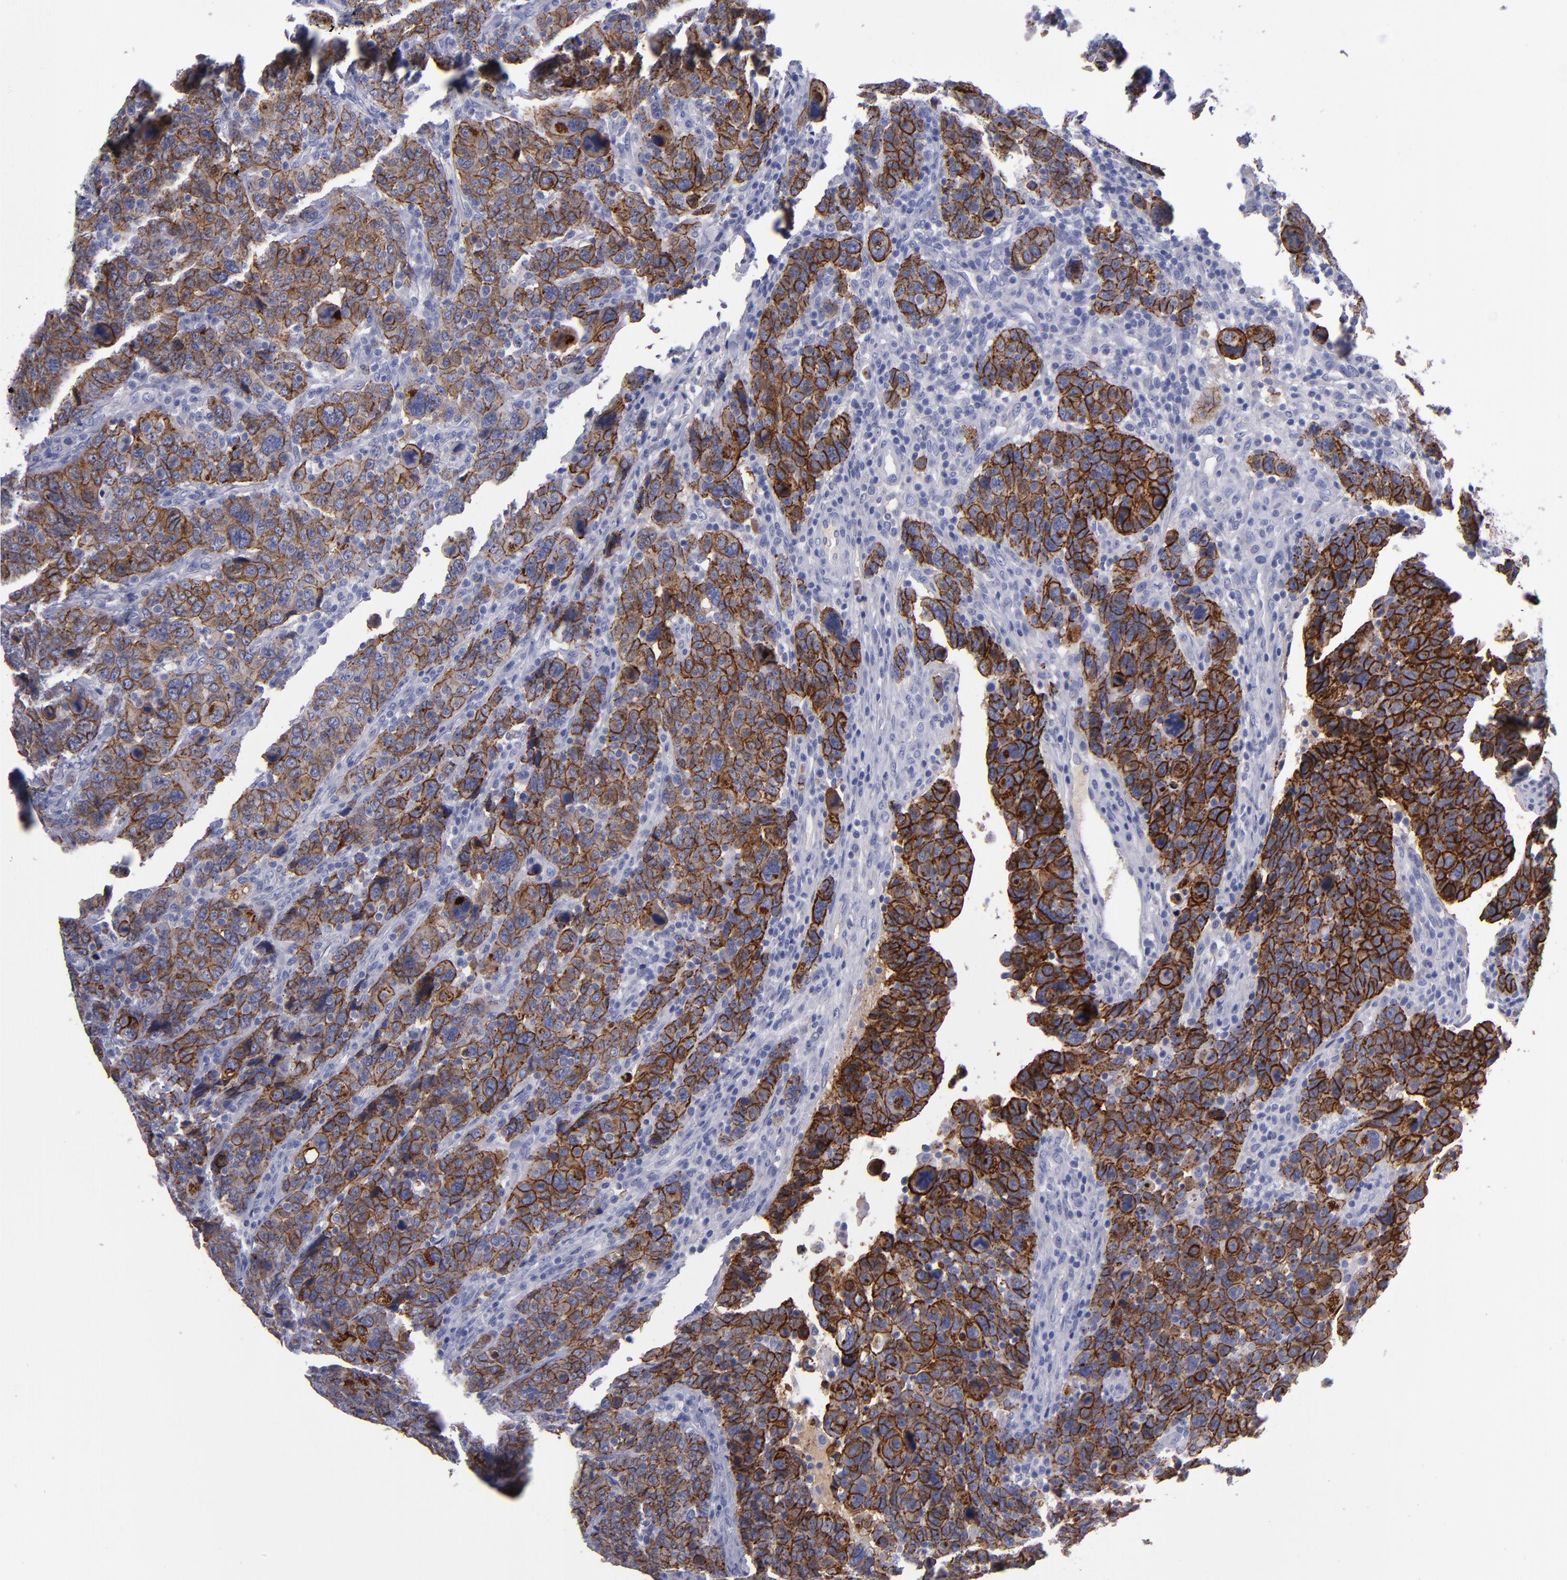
{"staining": {"intensity": "strong", "quantity": ">75%", "location": "cytoplasmic/membranous"}, "tissue": "breast cancer", "cell_type": "Tumor cells", "image_type": "cancer", "snomed": [{"axis": "morphology", "description": "Duct carcinoma"}, {"axis": "topography", "description": "Breast"}], "caption": "This is an image of immunohistochemistry (IHC) staining of breast cancer (invasive ductal carcinoma), which shows strong expression in the cytoplasmic/membranous of tumor cells.", "gene": "CDH3", "patient": {"sex": "female", "age": 37}}